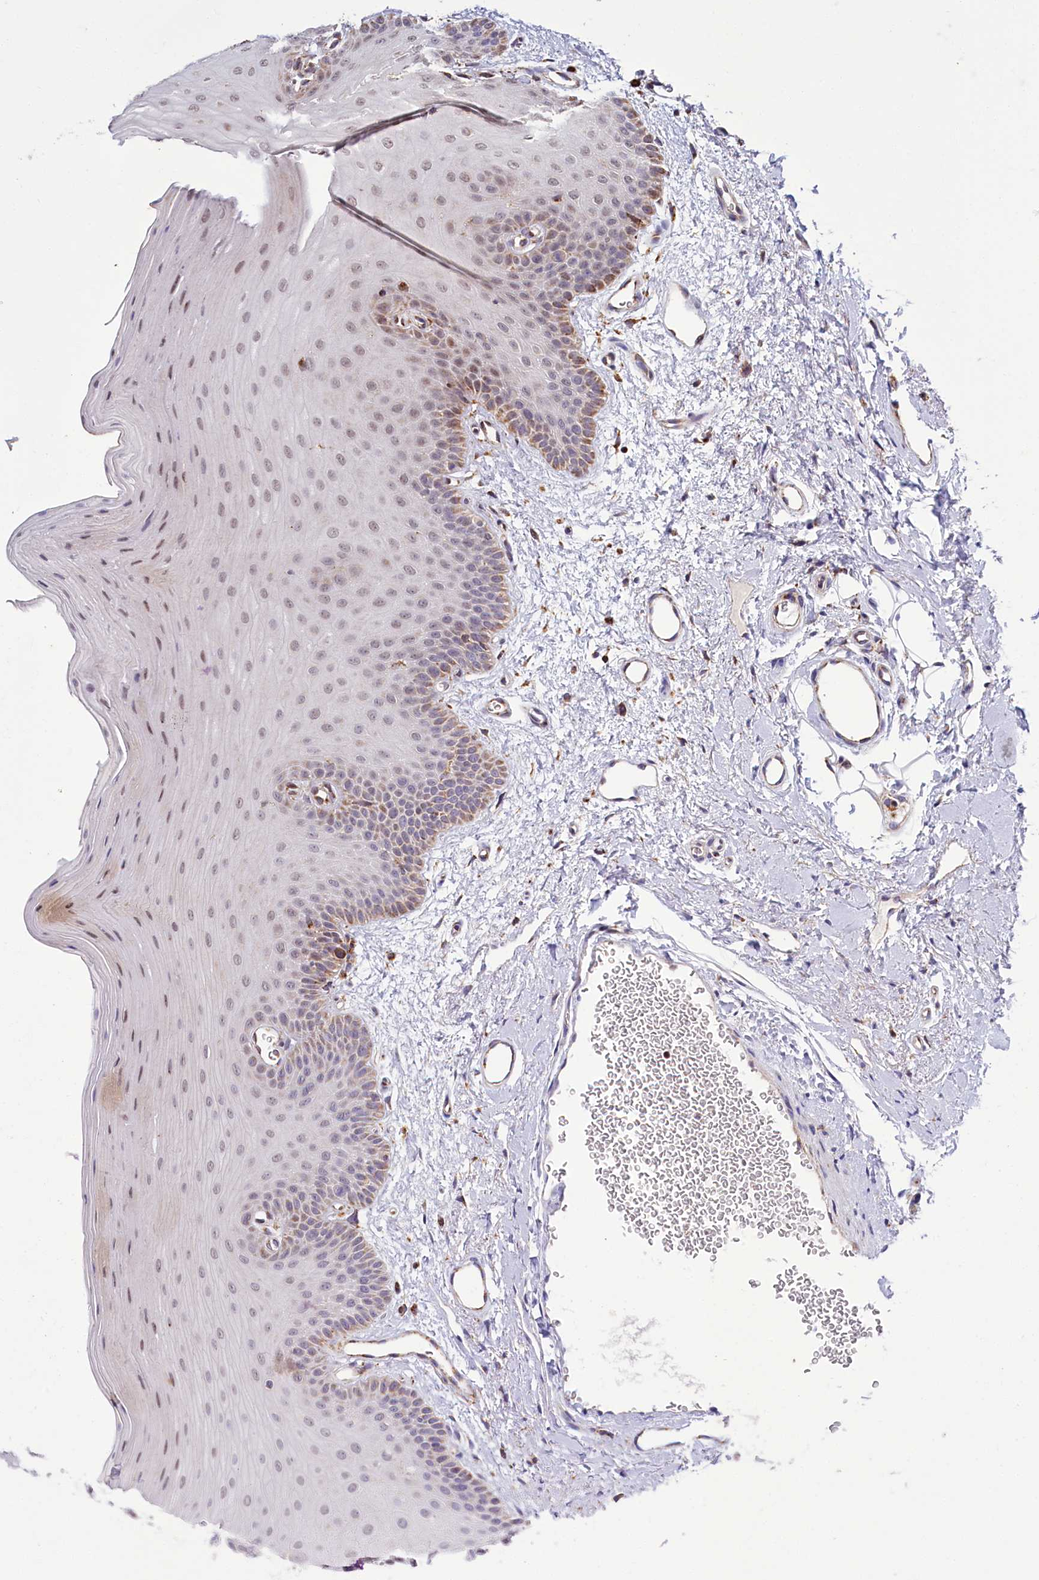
{"staining": {"intensity": "moderate", "quantity": ">75%", "location": "cytoplasmic/membranous"}, "tissue": "oral mucosa", "cell_type": "Squamous epithelial cells", "image_type": "normal", "snomed": [{"axis": "morphology", "description": "Normal tissue, NOS"}, {"axis": "topography", "description": "Oral tissue"}], "caption": "A histopathology image showing moderate cytoplasmic/membranous expression in approximately >75% of squamous epithelial cells in normal oral mucosa, as visualized by brown immunohistochemical staining.", "gene": "DYNC2H1", "patient": {"sex": "male", "age": 68}}